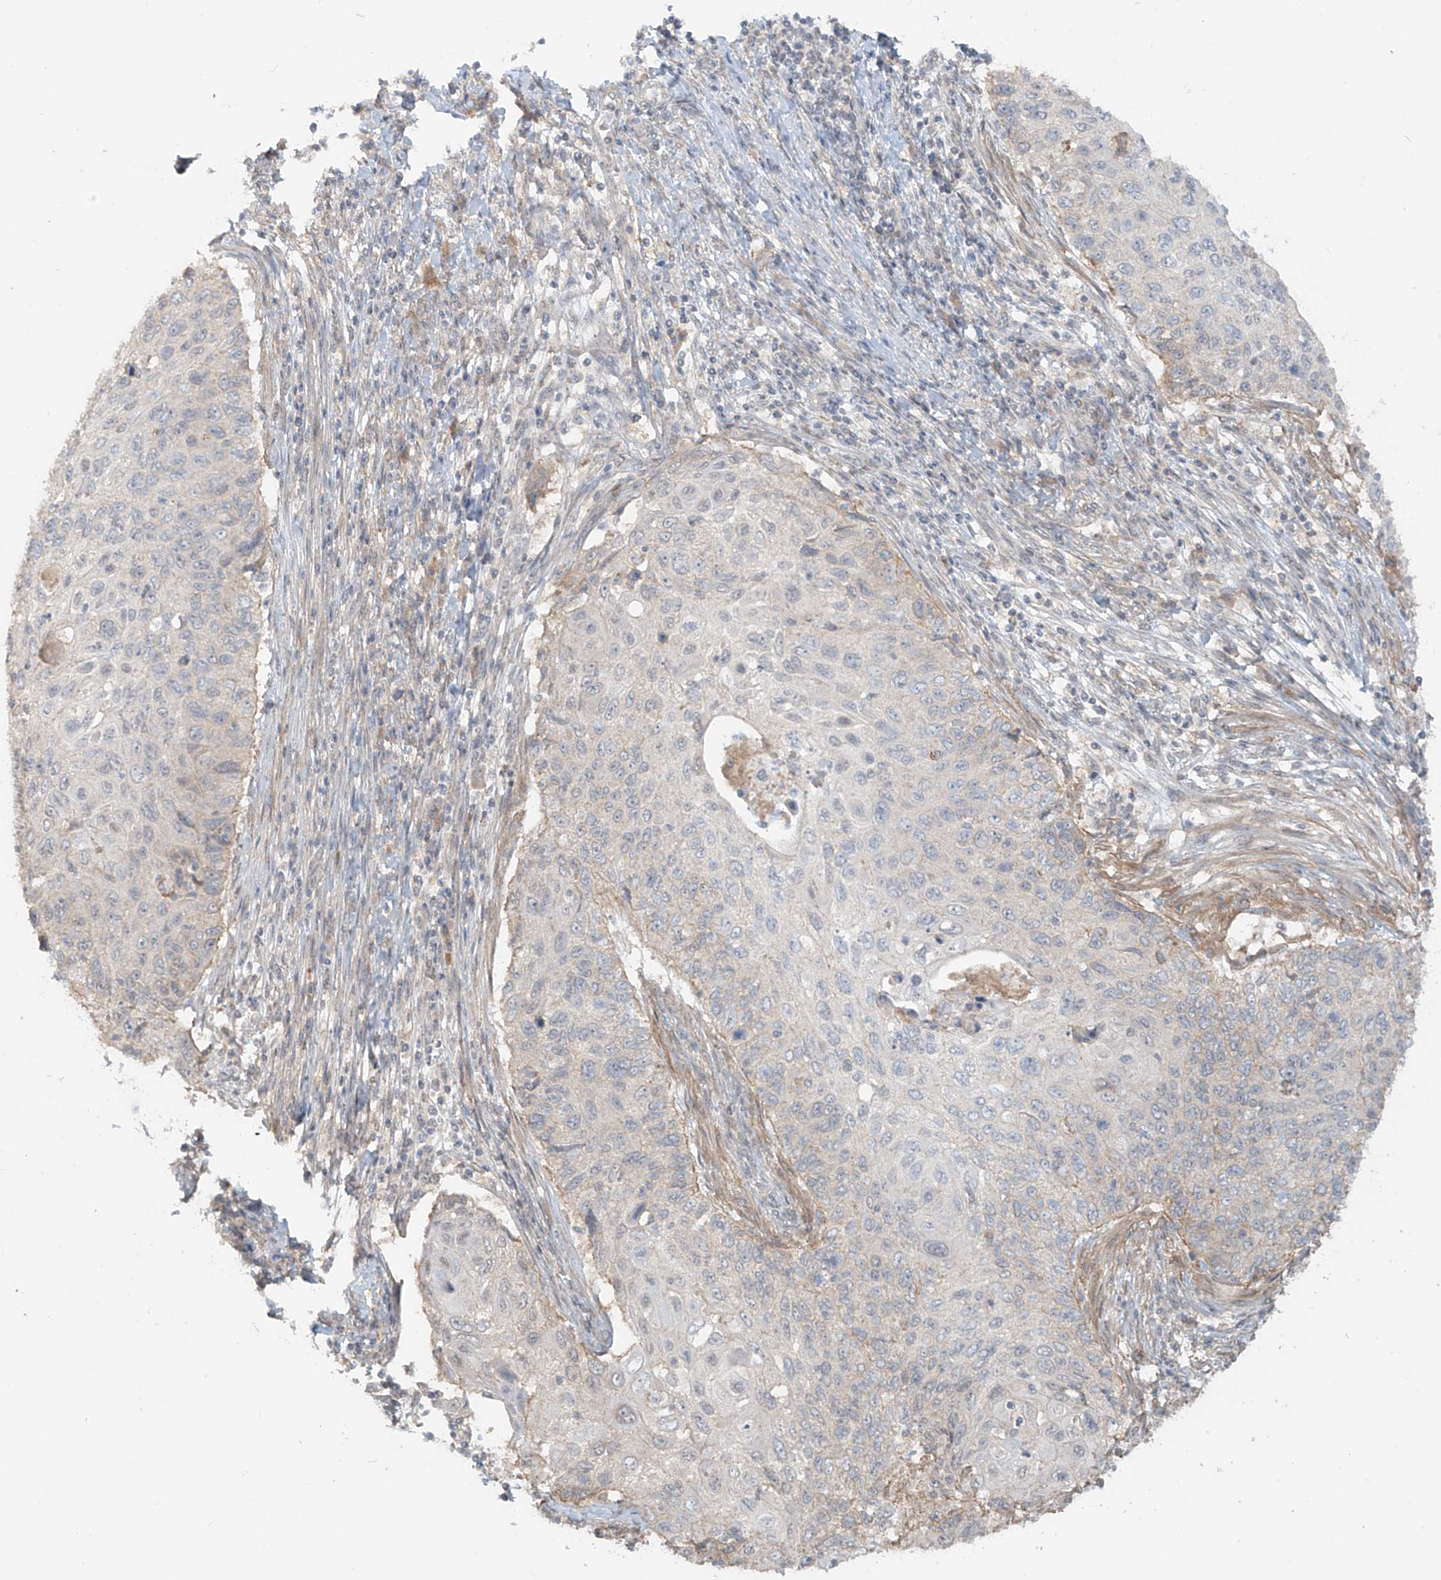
{"staining": {"intensity": "negative", "quantity": "none", "location": "none"}, "tissue": "cervical cancer", "cell_type": "Tumor cells", "image_type": "cancer", "snomed": [{"axis": "morphology", "description": "Squamous cell carcinoma, NOS"}, {"axis": "topography", "description": "Cervix"}], "caption": "High magnification brightfield microscopy of cervical cancer stained with DAB (brown) and counterstained with hematoxylin (blue): tumor cells show no significant staining.", "gene": "ABCD1", "patient": {"sex": "female", "age": 70}}